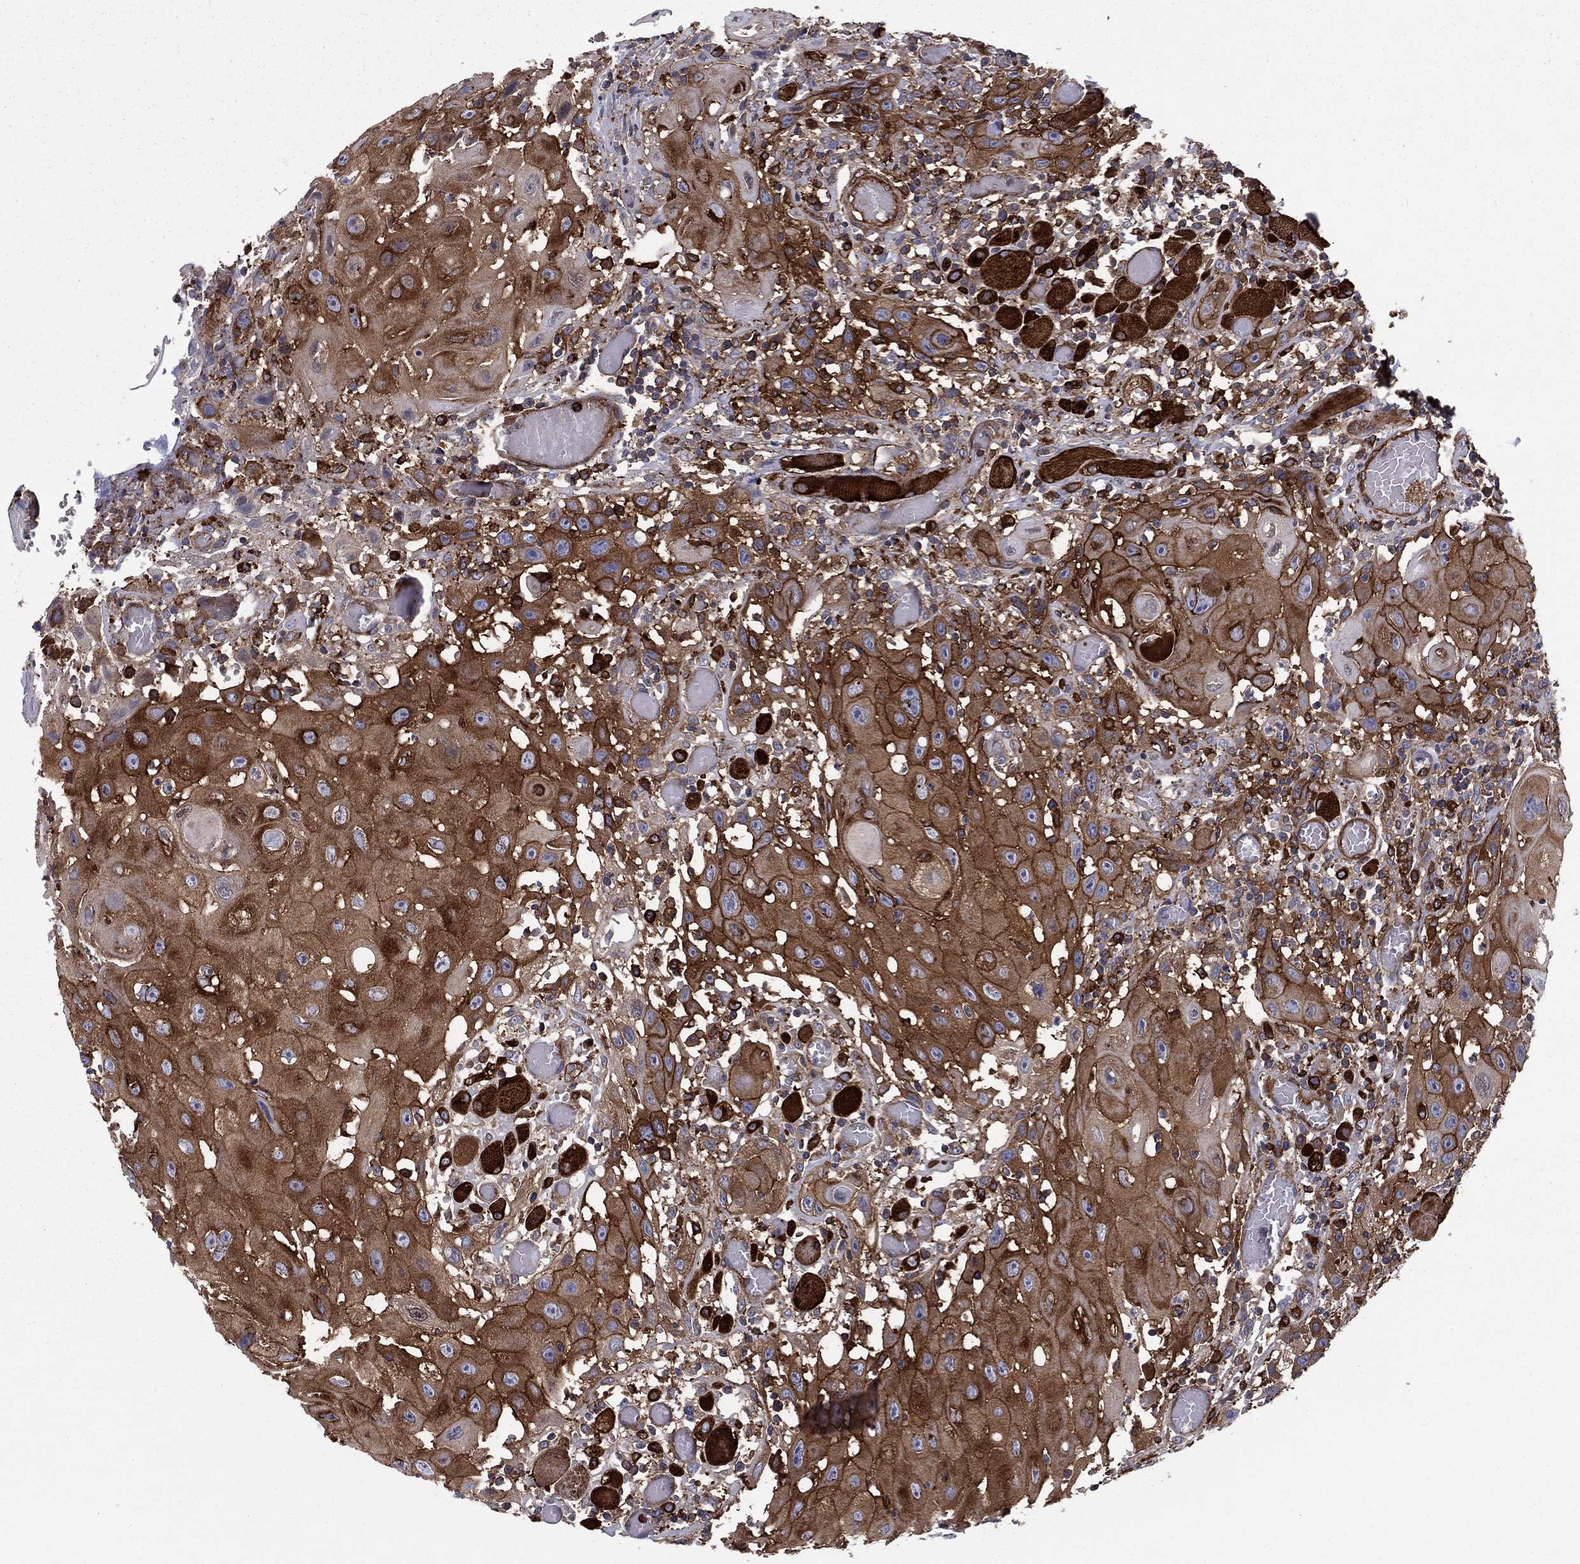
{"staining": {"intensity": "strong", "quantity": ">75%", "location": "cytoplasmic/membranous"}, "tissue": "head and neck cancer", "cell_type": "Tumor cells", "image_type": "cancer", "snomed": [{"axis": "morphology", "description": "Normal tissue, NOS"}, {"axis": "morphology", "description": "Squamous cell carcinoma, NOS"}, {"axis": "topography", "description": "Oral tissue"}, {"axis": "topography", "description": "Head-Neck"}], "caption": "This is an image of IHC staining of head and neck squamous cell carcinoma, which shows strong expression in the cytoplasmic/membranous of tumor cells.", "gene": "EHBP1L1", "patient": {"sex": "male", "age": 71}}